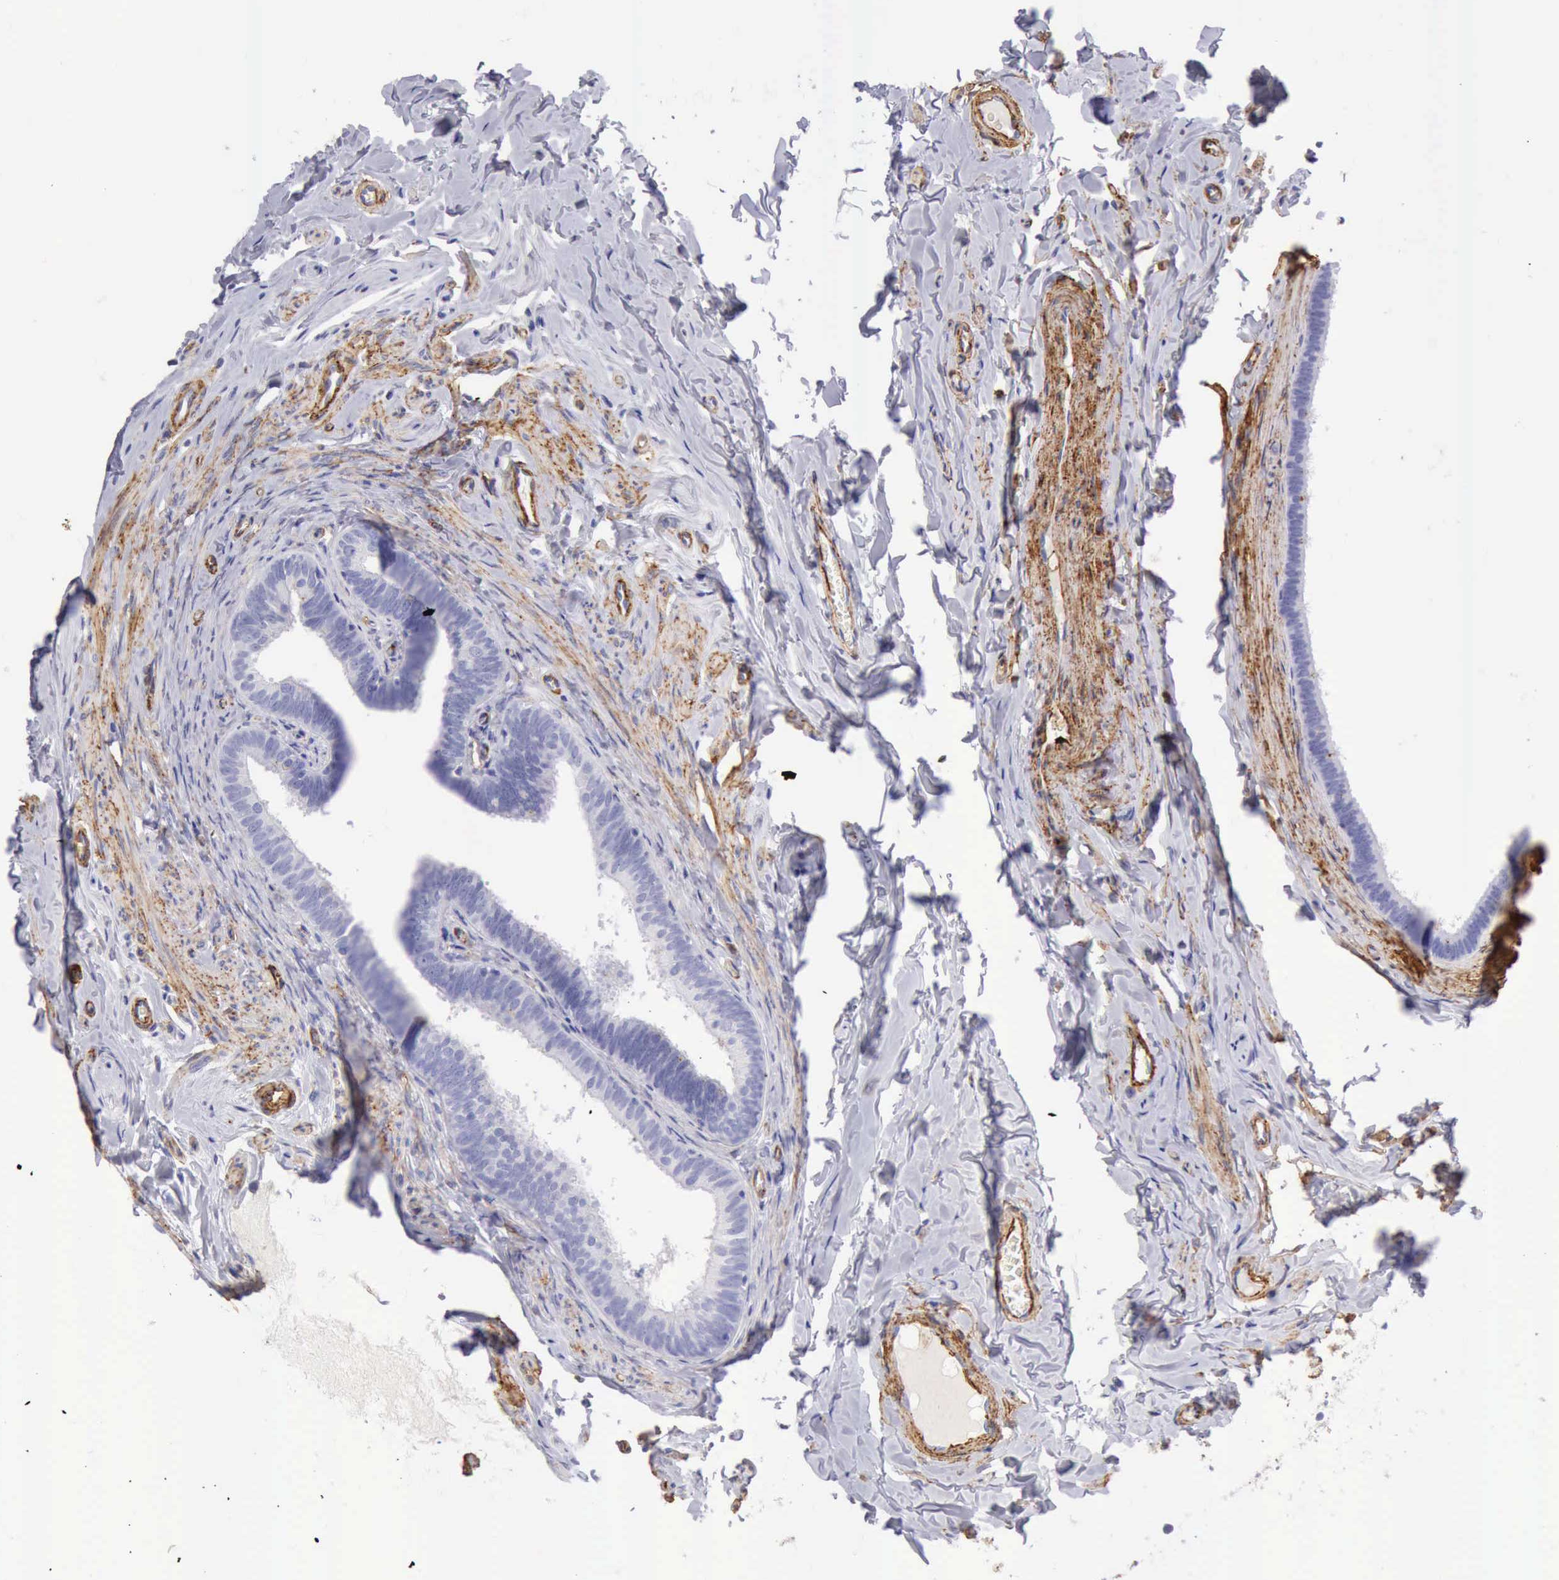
{"staining": {"intensity": "negative", "quantity": "none", "location": "none"}, "tissue": "epididymis", "cell_type": "Glandular cells", "image_type": "normal", "snomed": [{"axis": "morphology", "description": "Normal tissue, NOS"}, {"axis": "topography", "description": "Epididymis"}], "caption": "Human epididymis stained for a protein using immunohistochemistry demonstrates no staining in glandular cells.", "gene": "AOC3", "patient": {"sex": "male", "age": 26}}